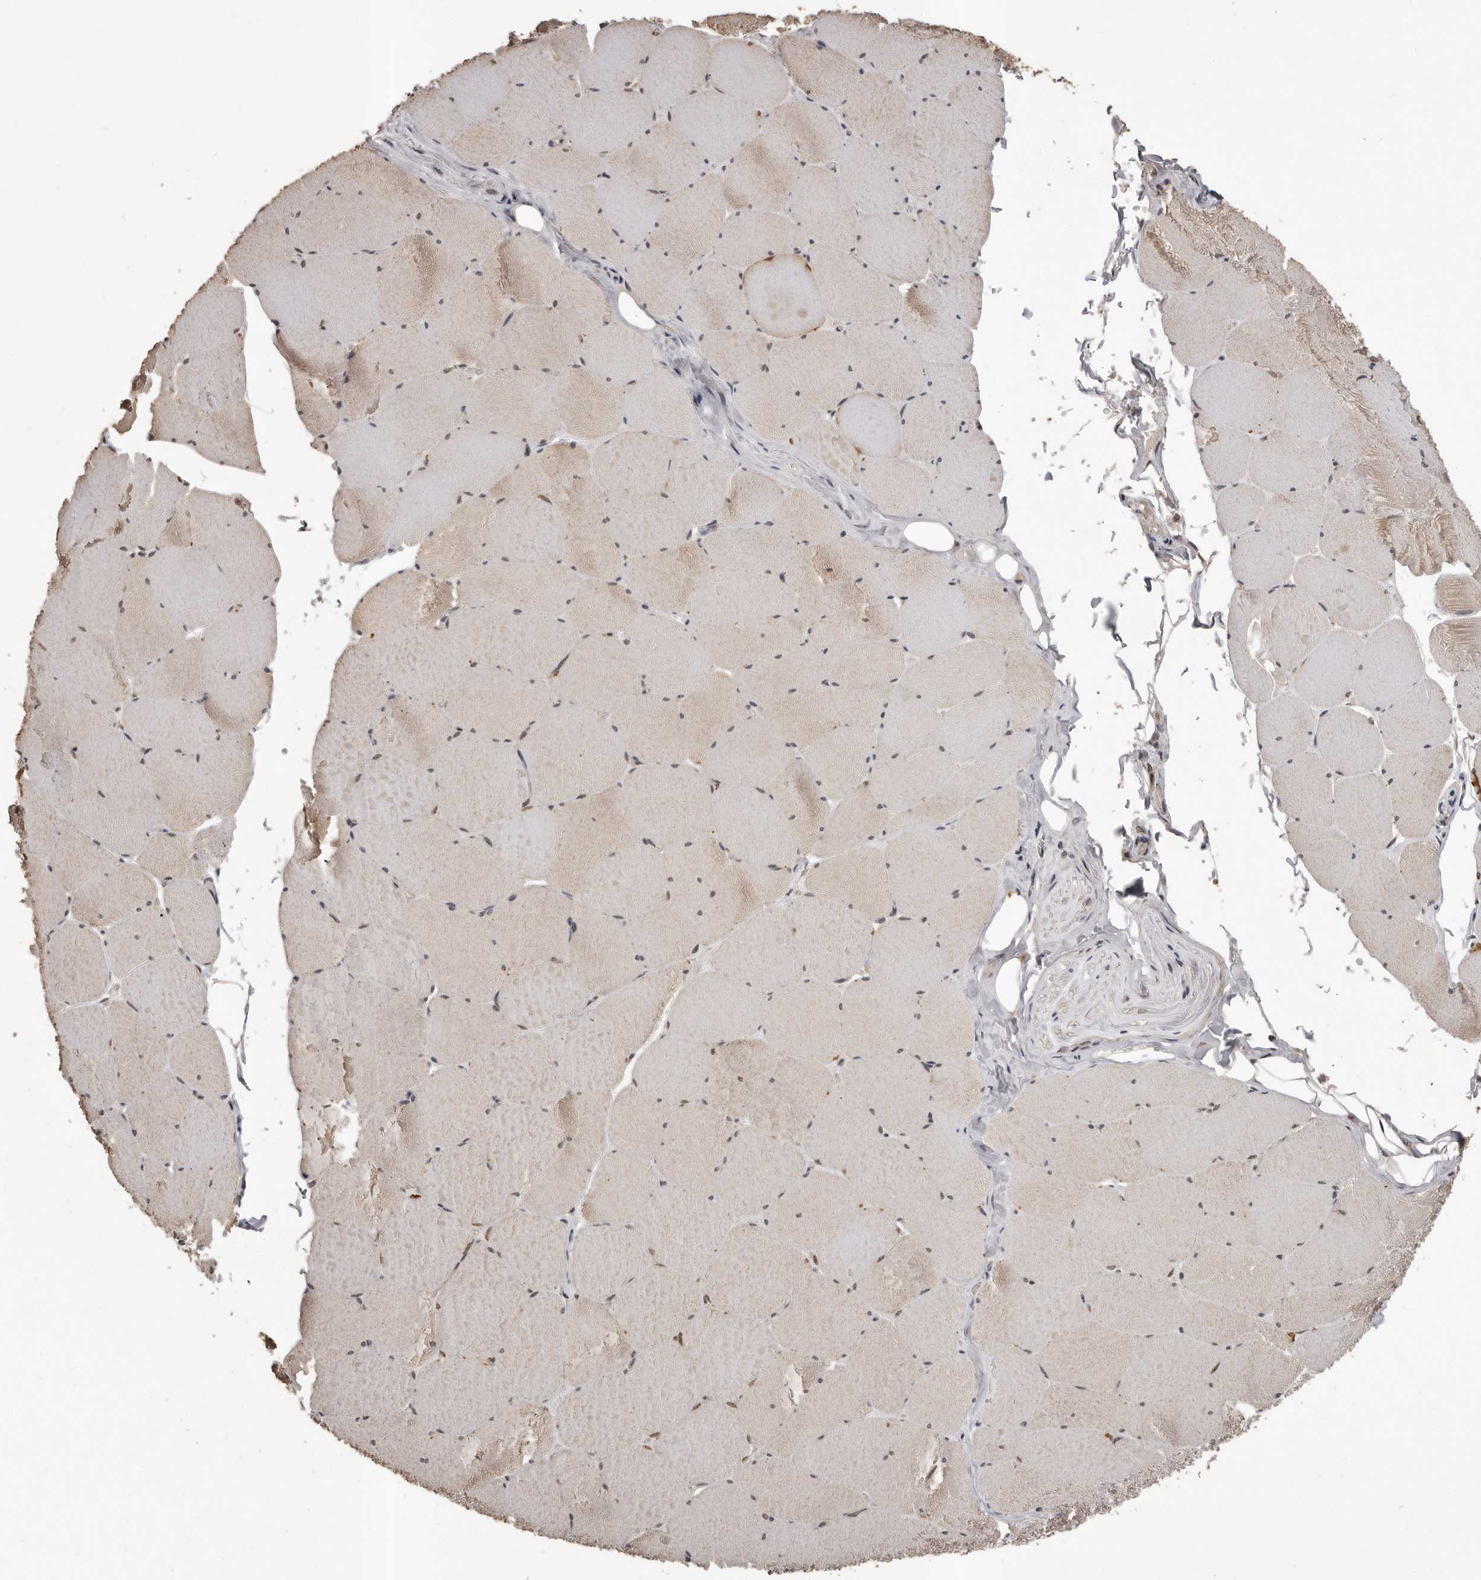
{"staining": {"intensity": "moderate", "quantity": "25%-75%", "location": "cytoplasmic/membranous,nuclear"}, "tissue": "skeletal muscle", "cell_type": "Myocytes", "image_type": "normal", "snomed": [{"axis": "morphology", "description": "Normal tissue, NOS"}, {"axis": "topography", "description": "Skeletal muscle"}, {"axis": "topography", "description": "Head-Neck"}], "caption": "A photomicrograph of skeletal muscle stained for a protein demonstrates moderate cytoplasmic/membranous,nuclear brown staining in myocytes. (Brightfield microscopy of DAB IHC at high magnification).", "gene": "VPS37A", "patient": {"sex": "male", "age": 66}}